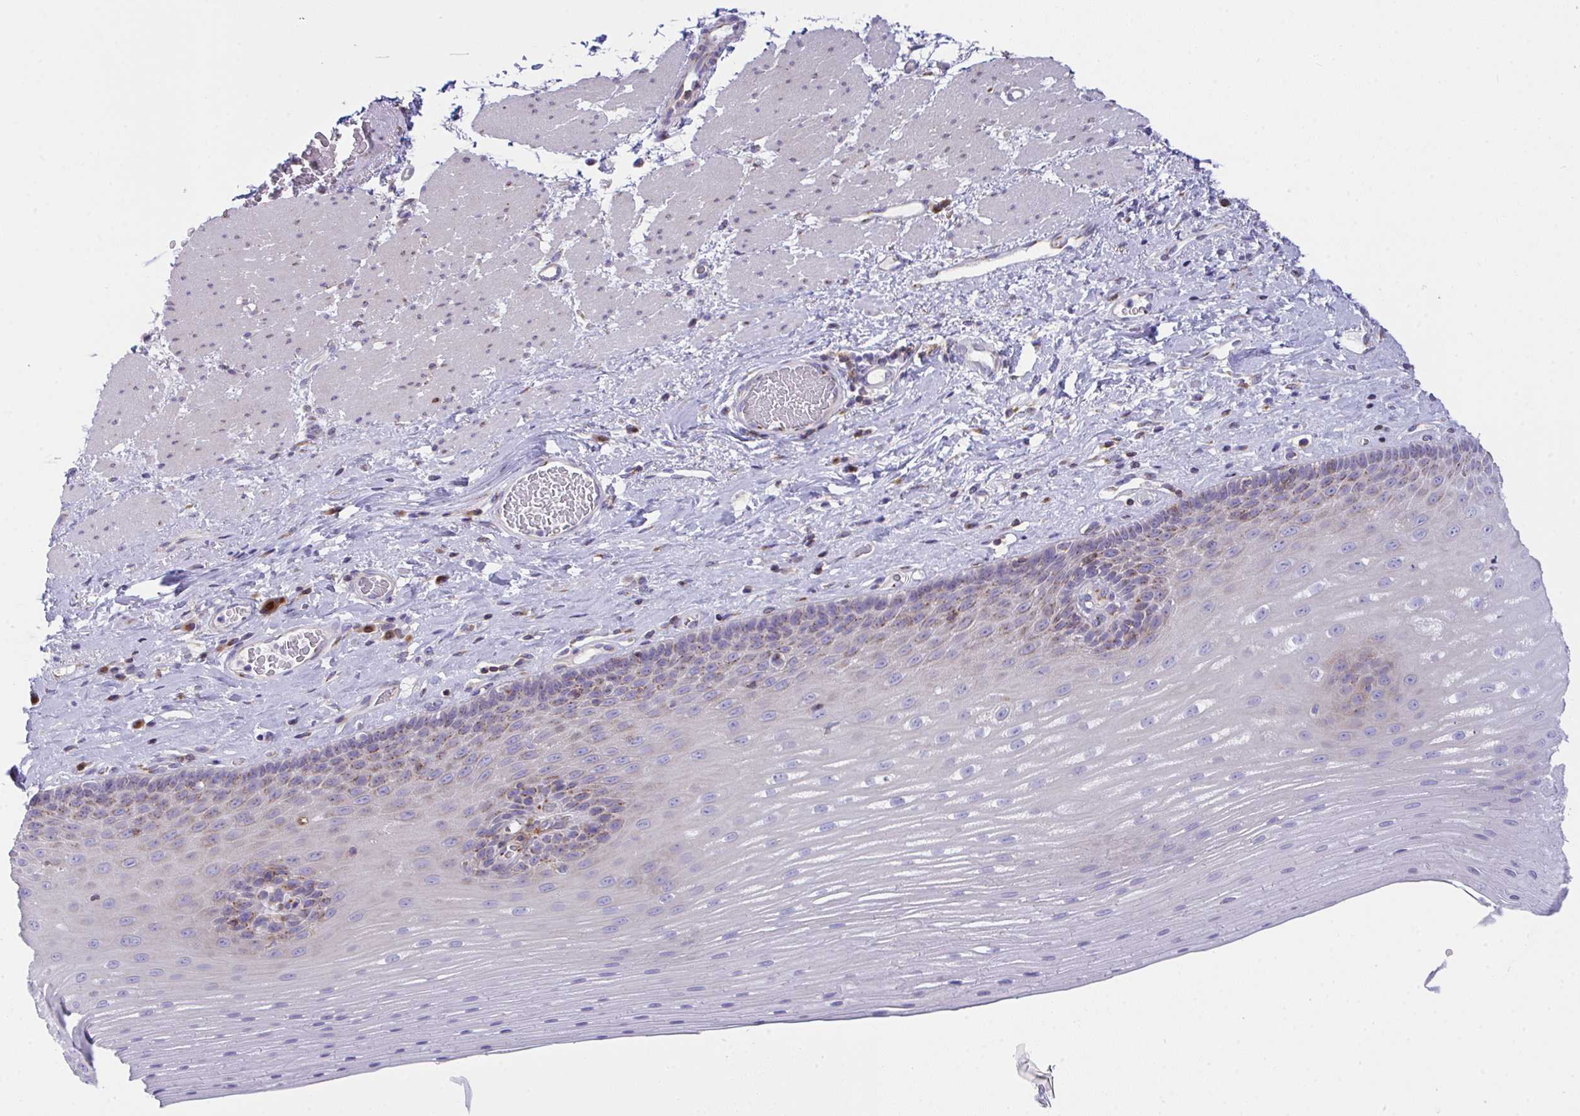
{"staining": {"intensity": "negative", "quantity": "none", "location": "none"}, "tissue": "esophagus", "cell_type": "Squamous epithelial cells", "image_type": "normal", "snomed": [{"axis": "morphology", "description": "Normal tissue, NOS"}, {"axis": "topography", "description": "Esophagus"}], "caption": "The immunohistochemistry photomicrograph has no significant positivity in squamous epithelial cells of esophagus. The staining was performed using DAB (3,3'-diaminobenzidine) to visualize the protein expression in brown, while the nuclei were stained in blue with hematoxylin (Magnification: 20x).", "gene": "MIA3", "patient": {"sex": "male", "age": 62}}